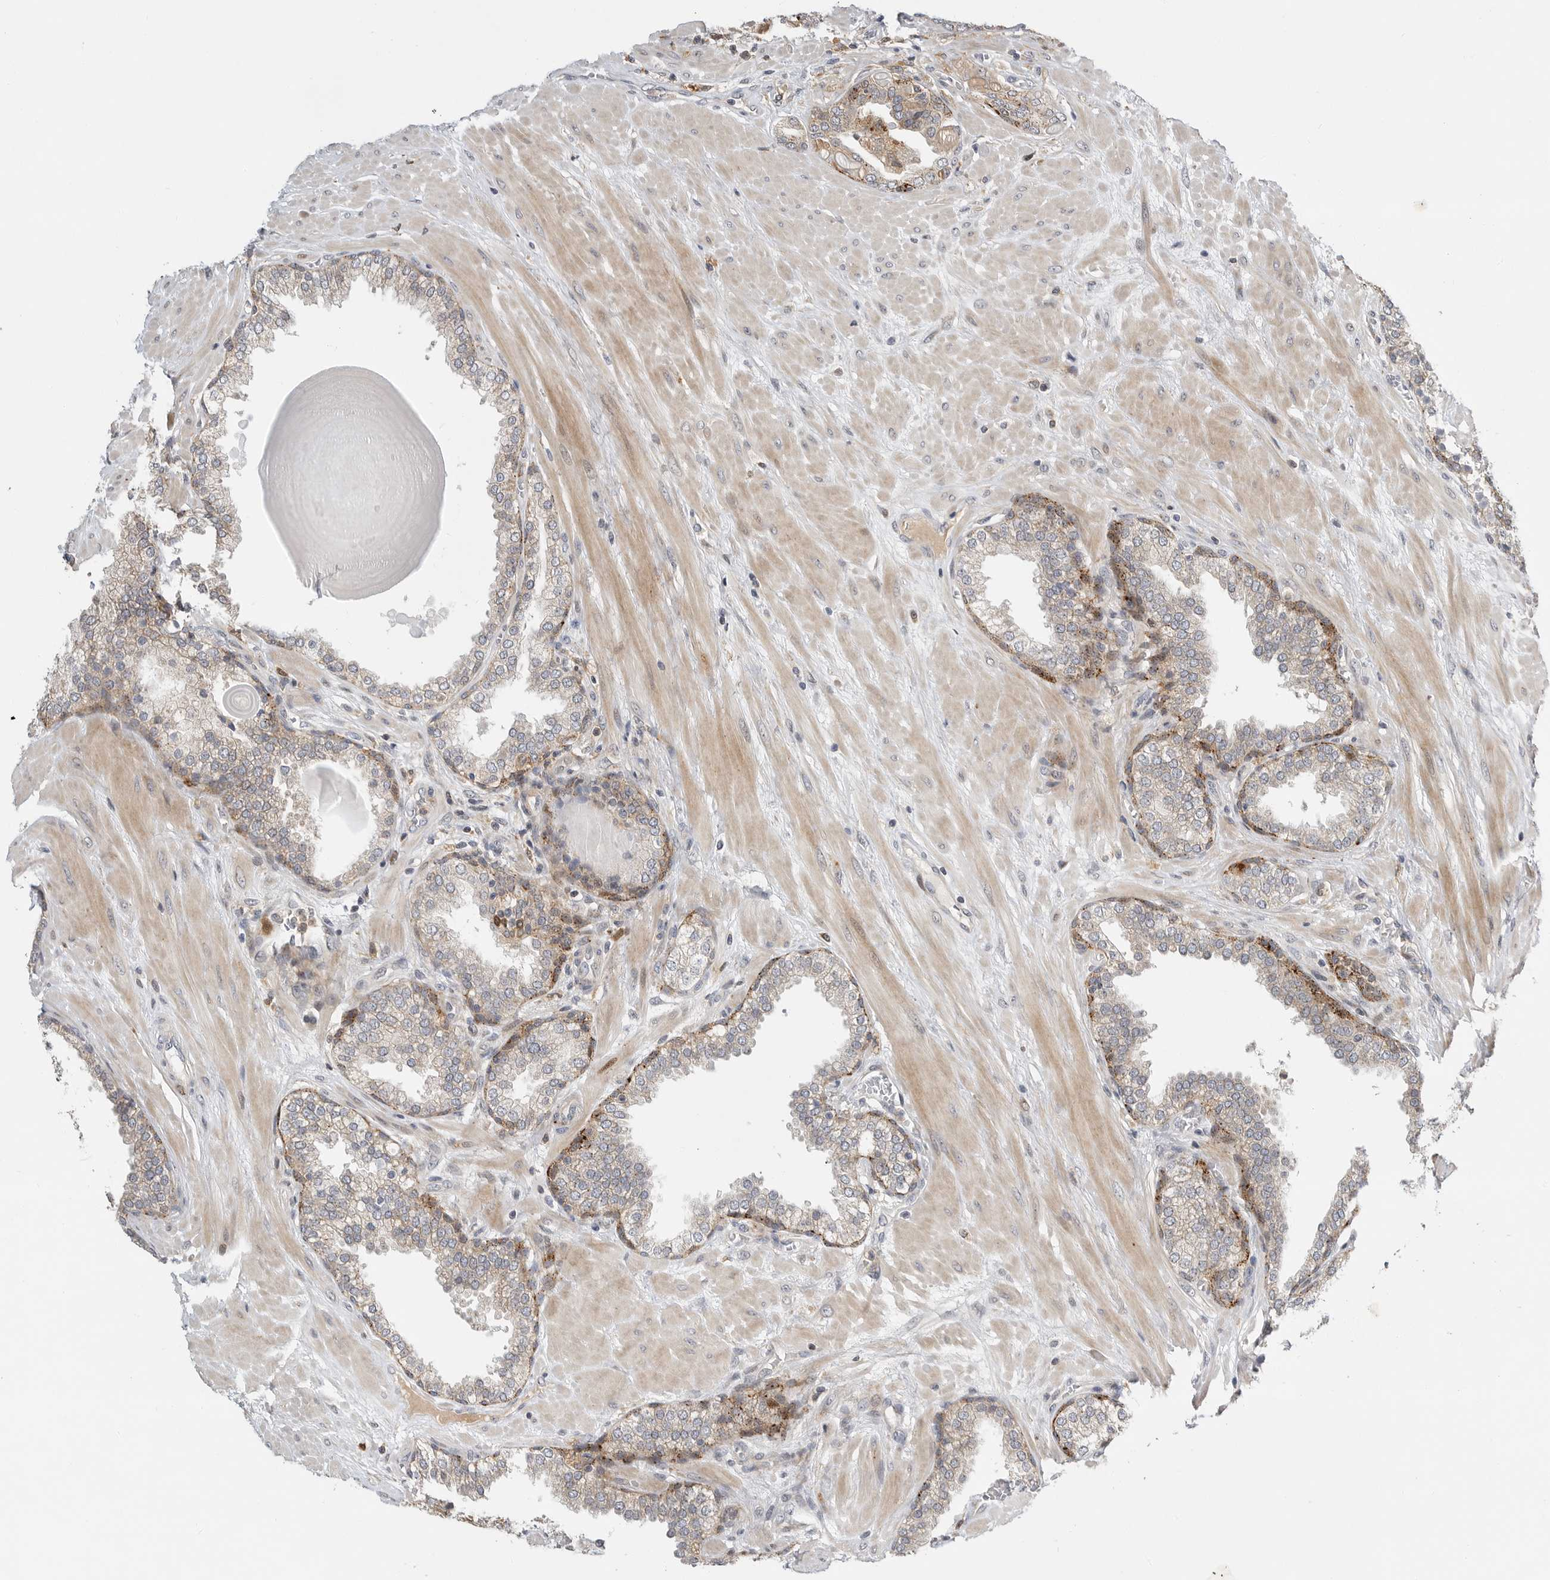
{"staining": {"intensity": "moderate", "quantity": "<25%", "location": "cytoplasmic/membranous"}, "tissue": "prostate", "cell_type": "Glandular cells", "image_type": "normal", "snomed": [{"axis": "morphology", "description": "Normal tissue, NOS"}, {"axis": "topography", "description": "Prostate"}], "caption": "Normal prostate was stained to show a protein in brown. There is low levels of moderate cytoplasmic/membranous positivity in about <25% of glandular cells. (IHC, brightfield microscopy, high magnification).", "gene": "CSNK1G3", "patient": {"sex": "male", "age": 51}}